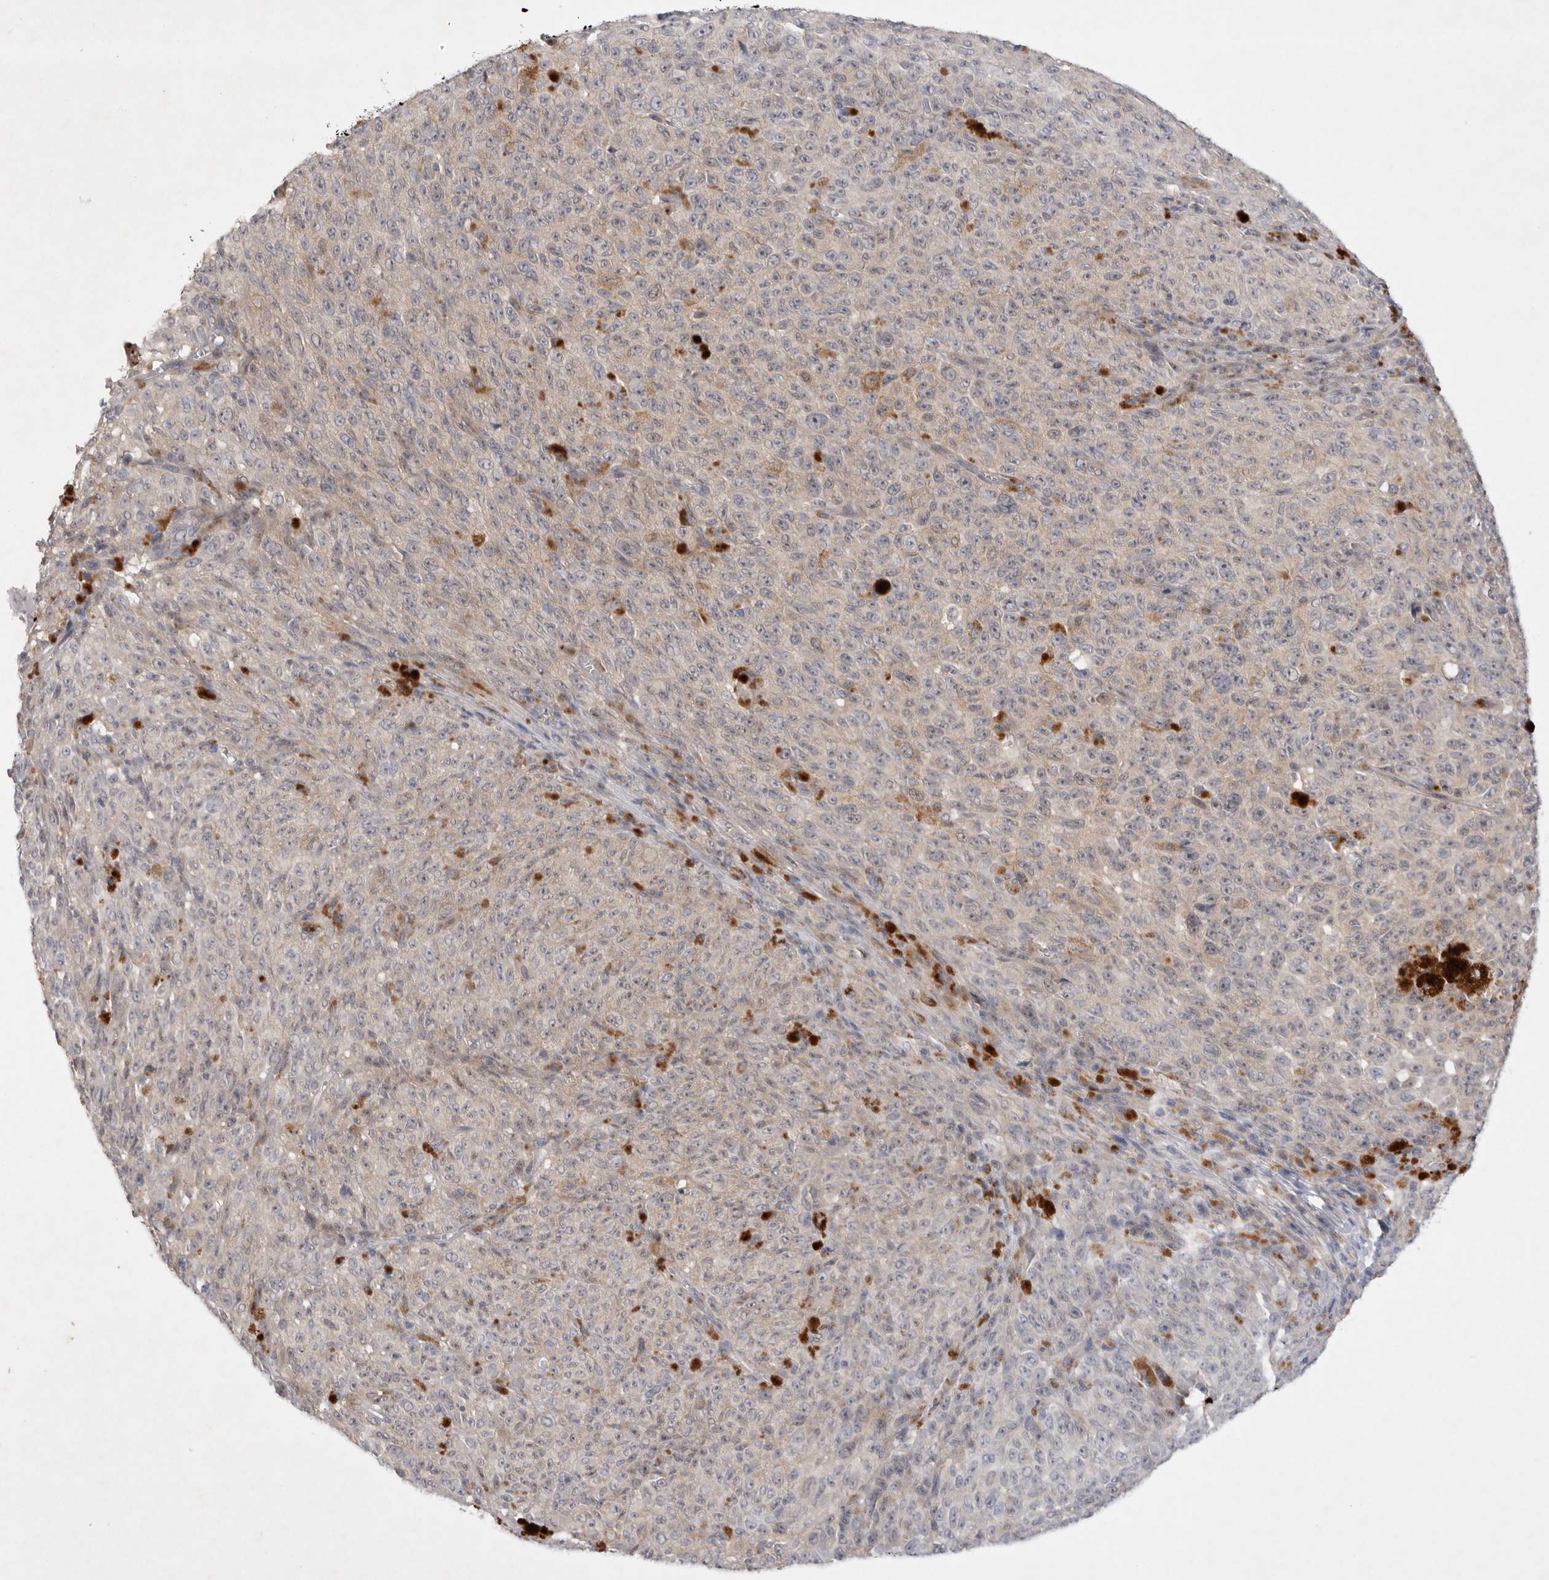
{"staining": {"intensity": "weak", "quantity": ">75%", "location": "cytoplasmic/membranous"}, "tissue": "melanoma", "cell_type": "Tumor cells", "image_type": "cancer", "snomed": [{"axis": "morphology", "description": "Malignant melanoma, NOS"}, {"axis": "topography", "description": "Skin"}], "caption": "IHC image of human melanoma stained for a protein (brown), which demonstrates low levels of weak cytoplasmic/membranous staining in about >75% of tumor cells.", "gene": "PTPDC1", "patient": {"sex": "female", "age": 82}}